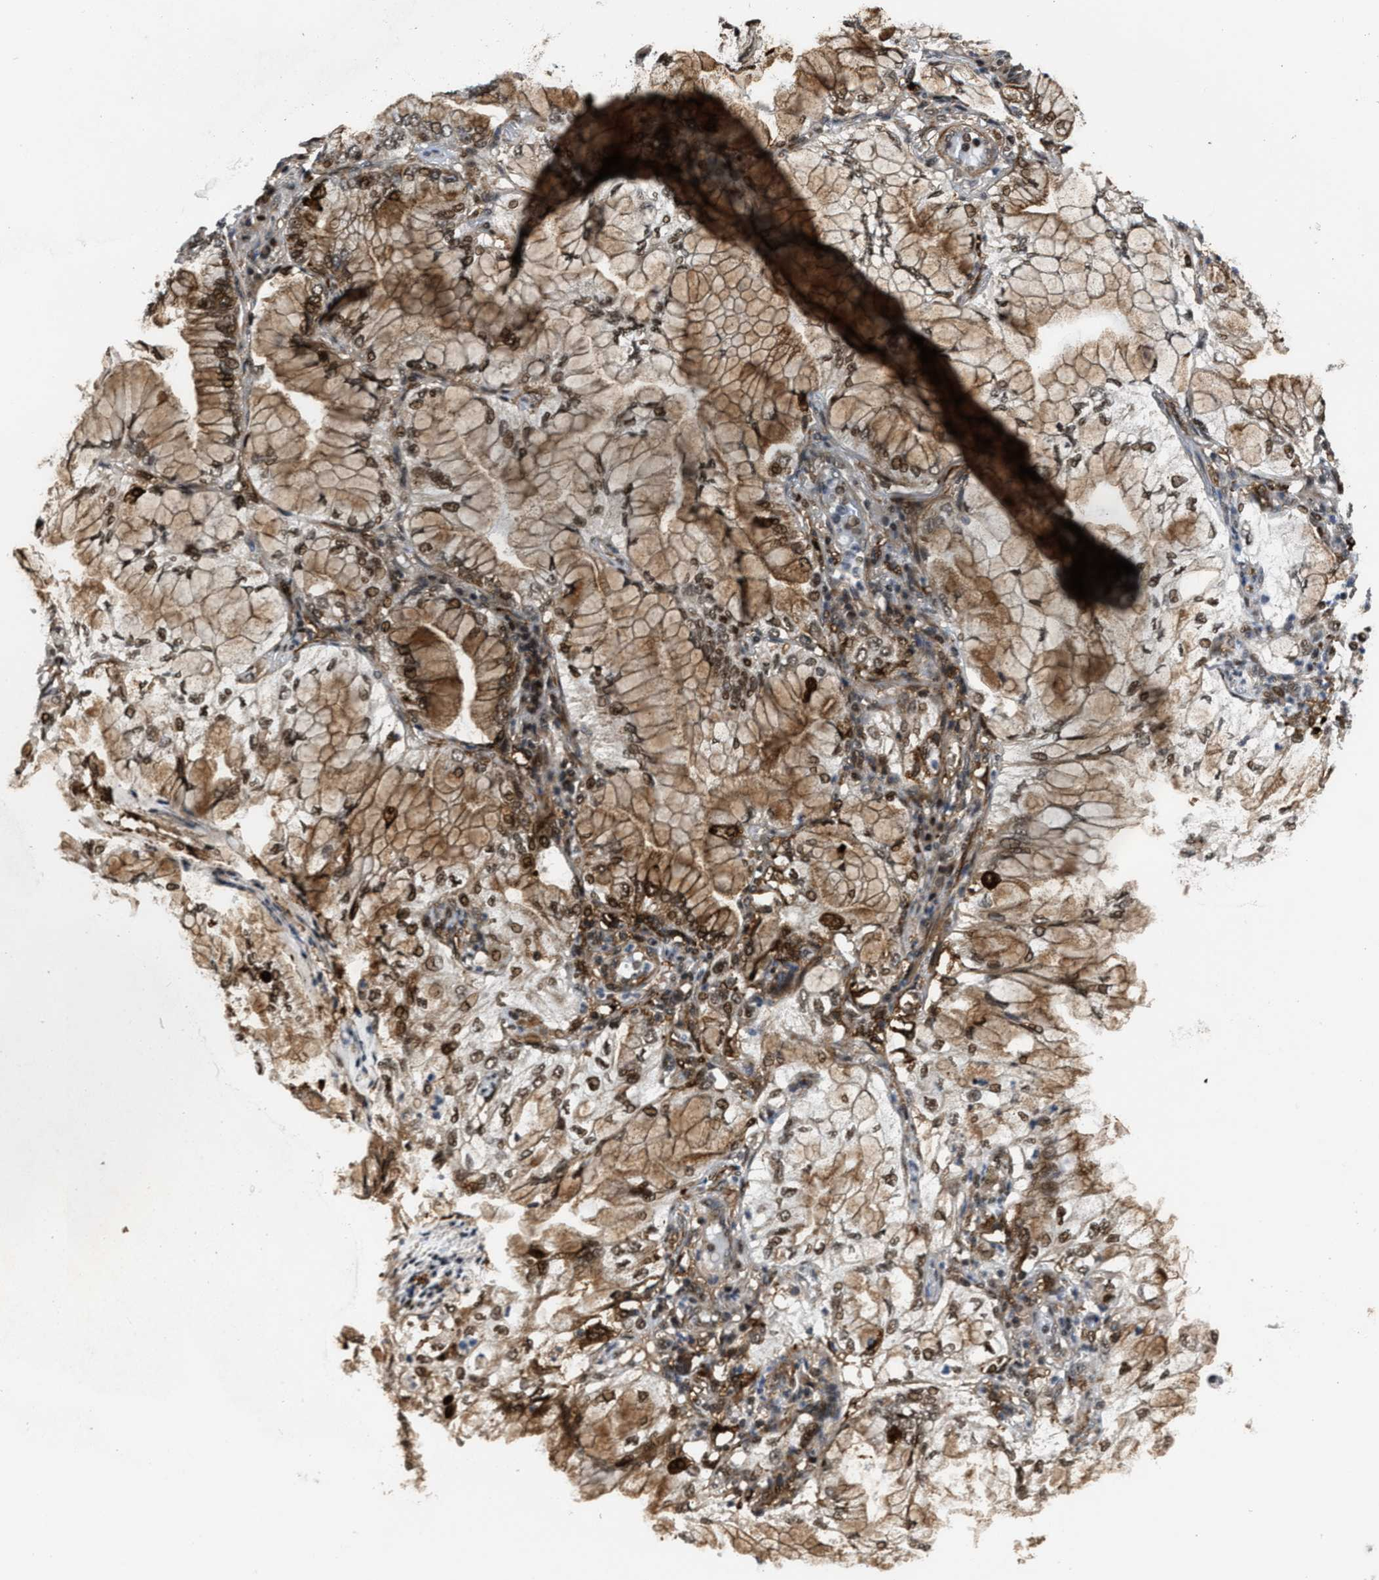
{"staining": {"intensity": "moderate", "quantity": ">75%", "location": "cytoplasmic/membranous,nuclear"}, "tissue": "lung cancer", "cell_type": "Tumor cells", "image_type": "cancer", "snomed": [{"axis": "morphology", "description": "Adenocarcinoma, NOS"}, {"axis": "topography", "description": "Lung"}], "caption": "Protein staining displays moderate cytoplasmic/membranous and nuclear staining in approximately >75% of tumor cells in lung cancer. Using DAB (3,3'-diaminobenzidine) (brown) and hematoxylin (blue) stains, captured at high magnification using brightfield microscopy.", "gene": "ZNF250", "patient": {"sex": "female", "age": 70}}